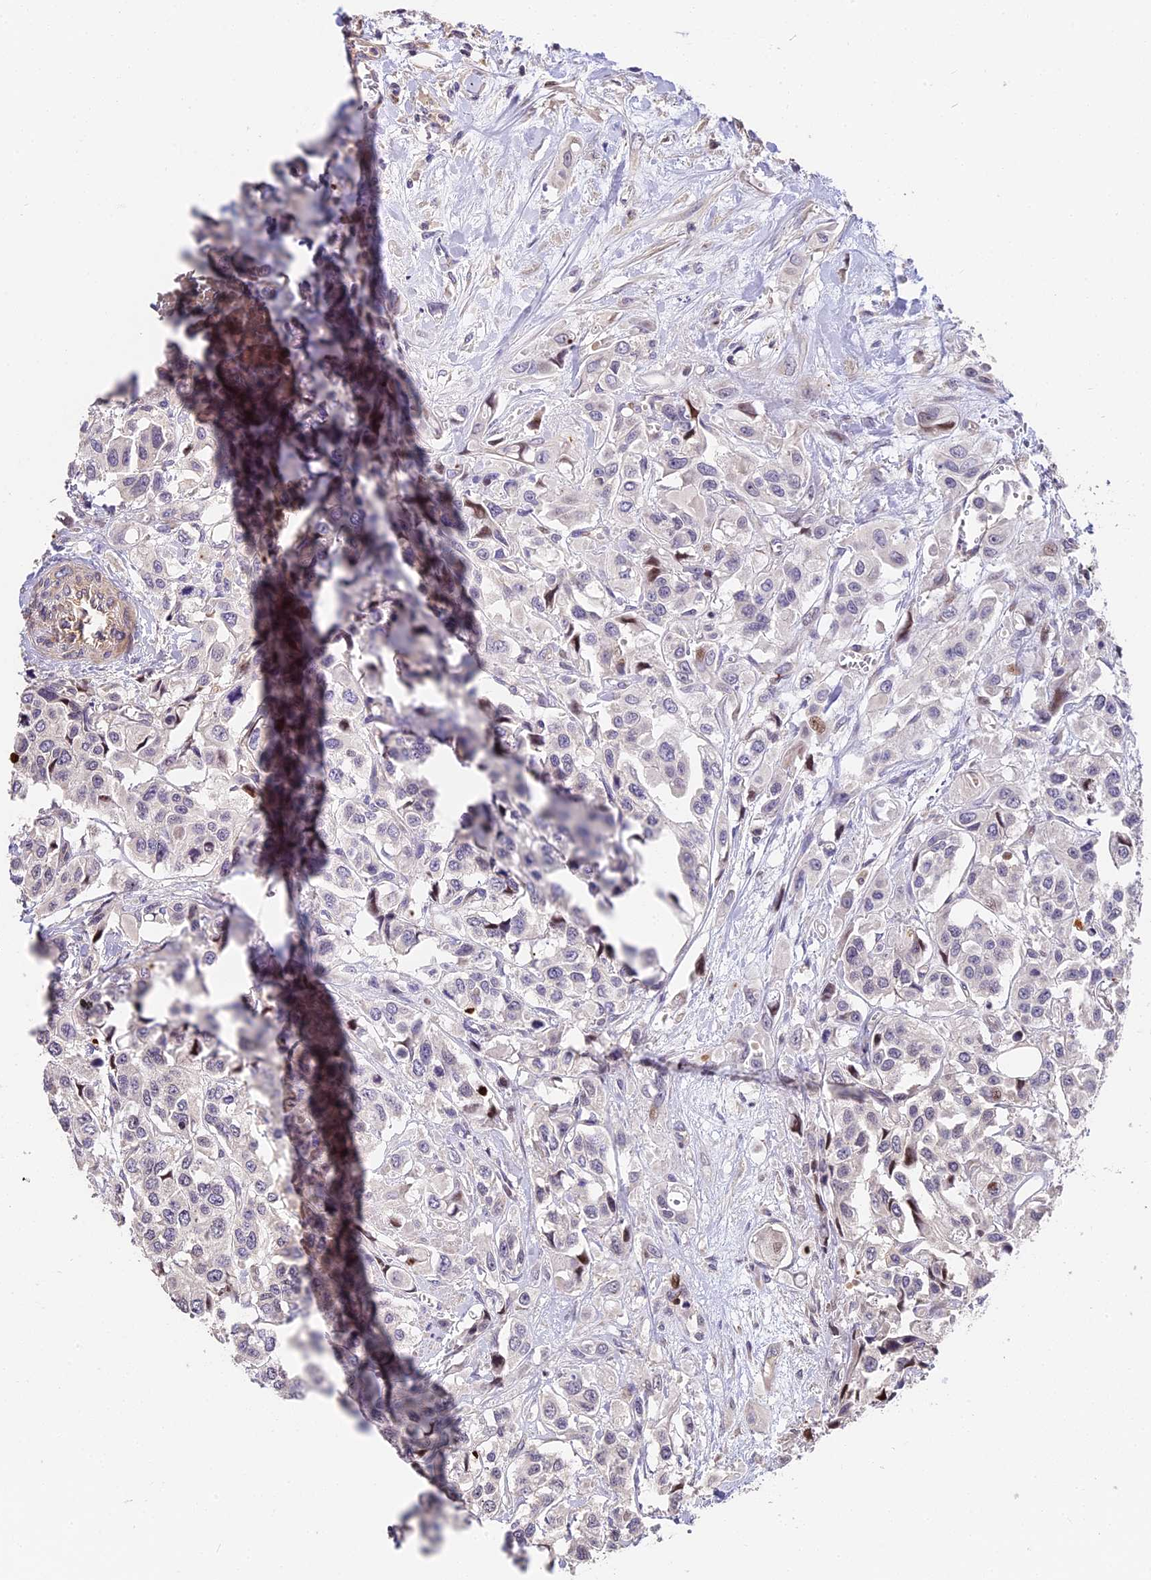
{"staining": {"intensity": "negative", "quantity": "none", "location": "none"}, "tissue": "urothelial cancer", "cell_type": "Tumor cells", "image_type": "cancer", "snomed": [{"axis": "morphology", "description": "Urothelial carcinoma, High grade"}, {"axis": "topography", "description": "Urinary bladder"}], "caption": "Immunohistochemistry histopathology image of neoplastic tissue: human high-grade urothelial carcinoma stained with DAB shows no significant protein staining in tumor cells.", "gene": "ARHGAP17", "patient": {"sex": "male", "age": 67}}